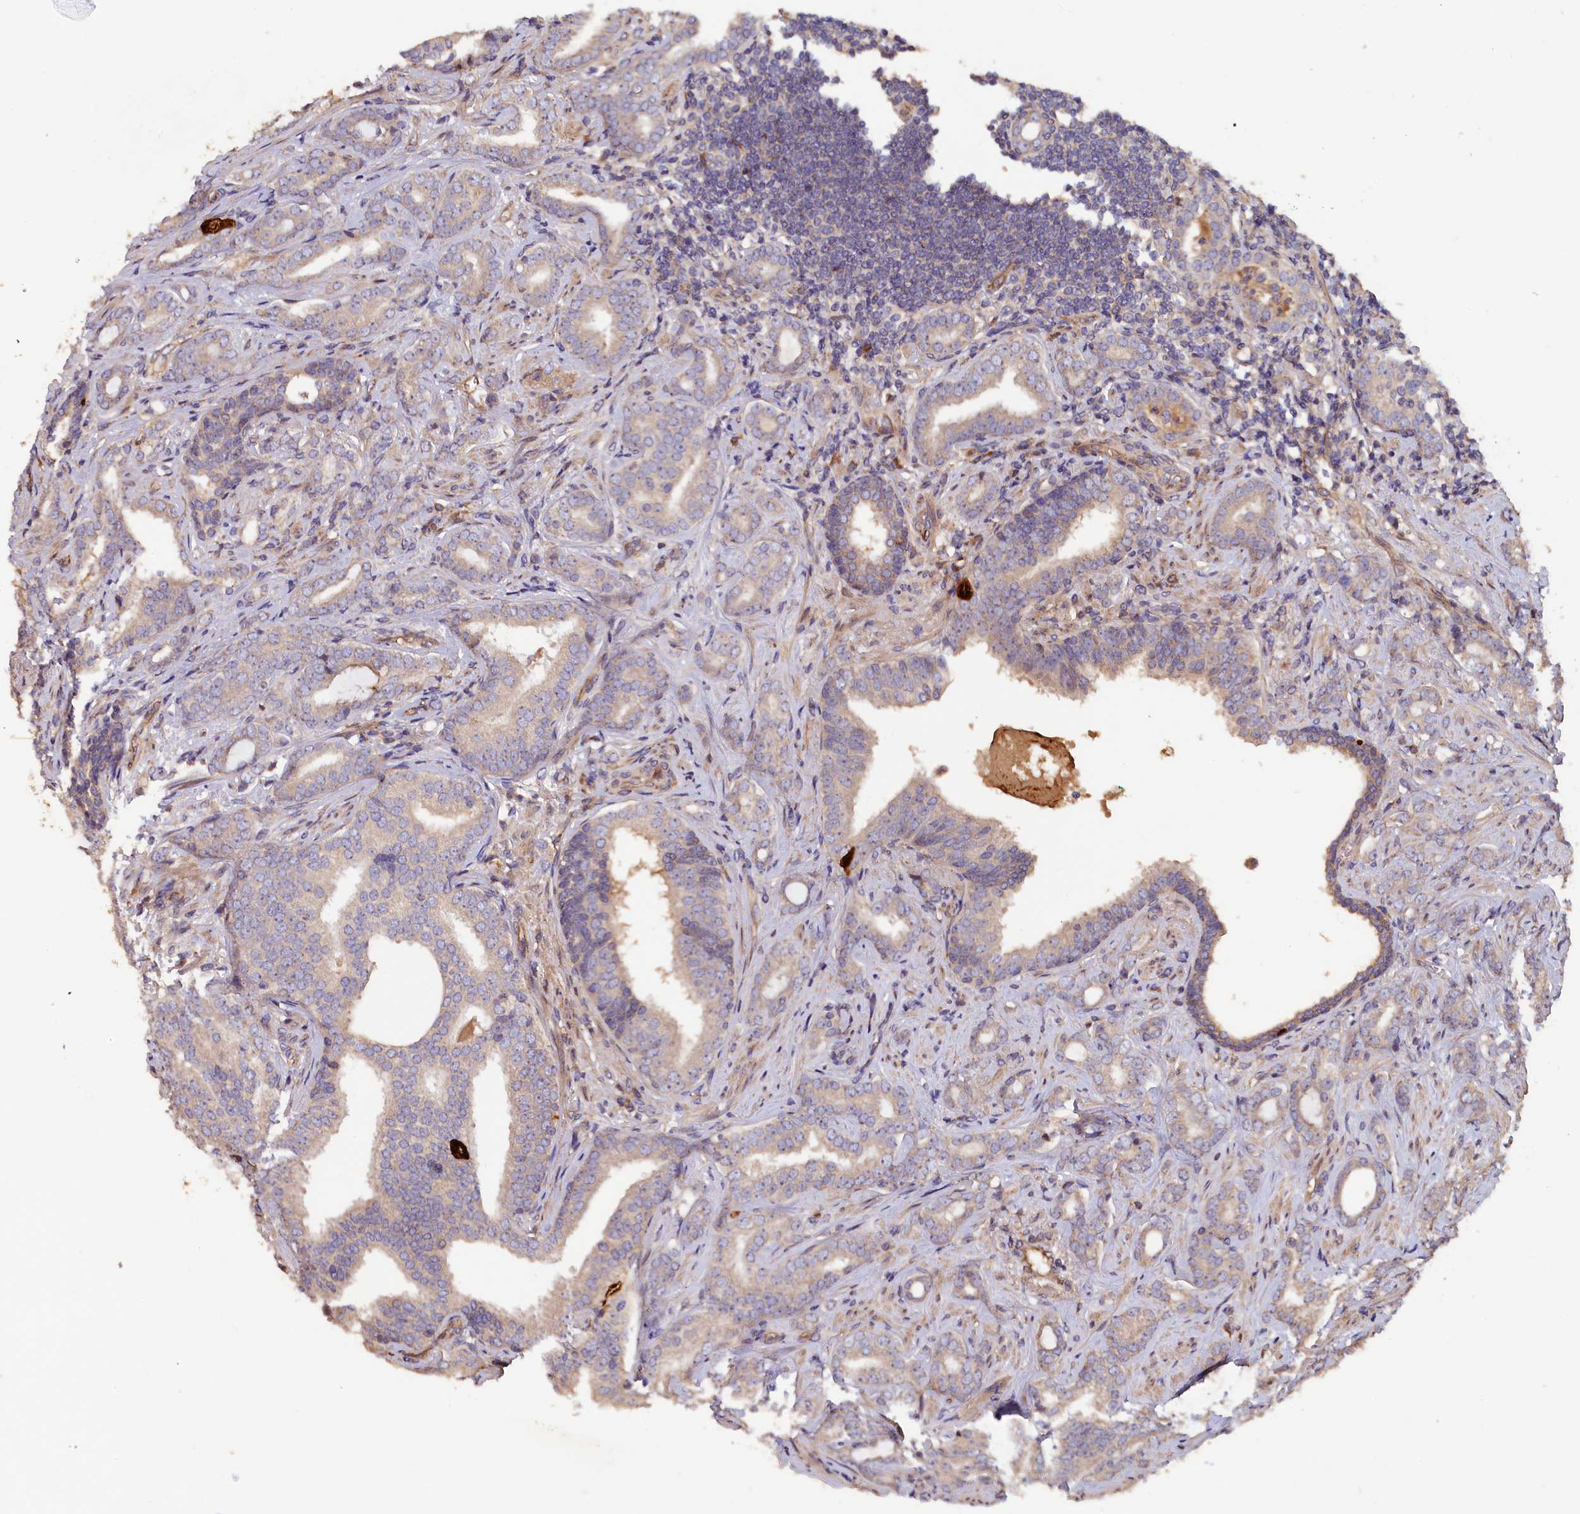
{"staining": {"intensity": "negative", "quantity": "none", "location": "none"}, "tissue": "prostate cancer", "cell_type": "Tumor cells", "image_type": "cancer", "snomed": [{"axis": "morphology", "description": "Adenocarcinoma, High grade"}, {"axis": "topography", "description": "Prostate"}], "caption": "A photomicrograph of prostate cancer (high-grade adenocarcinoma) stained for a protein shows no brown staining in tumor cells.", "gene": "GREB1L", "patient": {"sex": "male", "age": 63}}